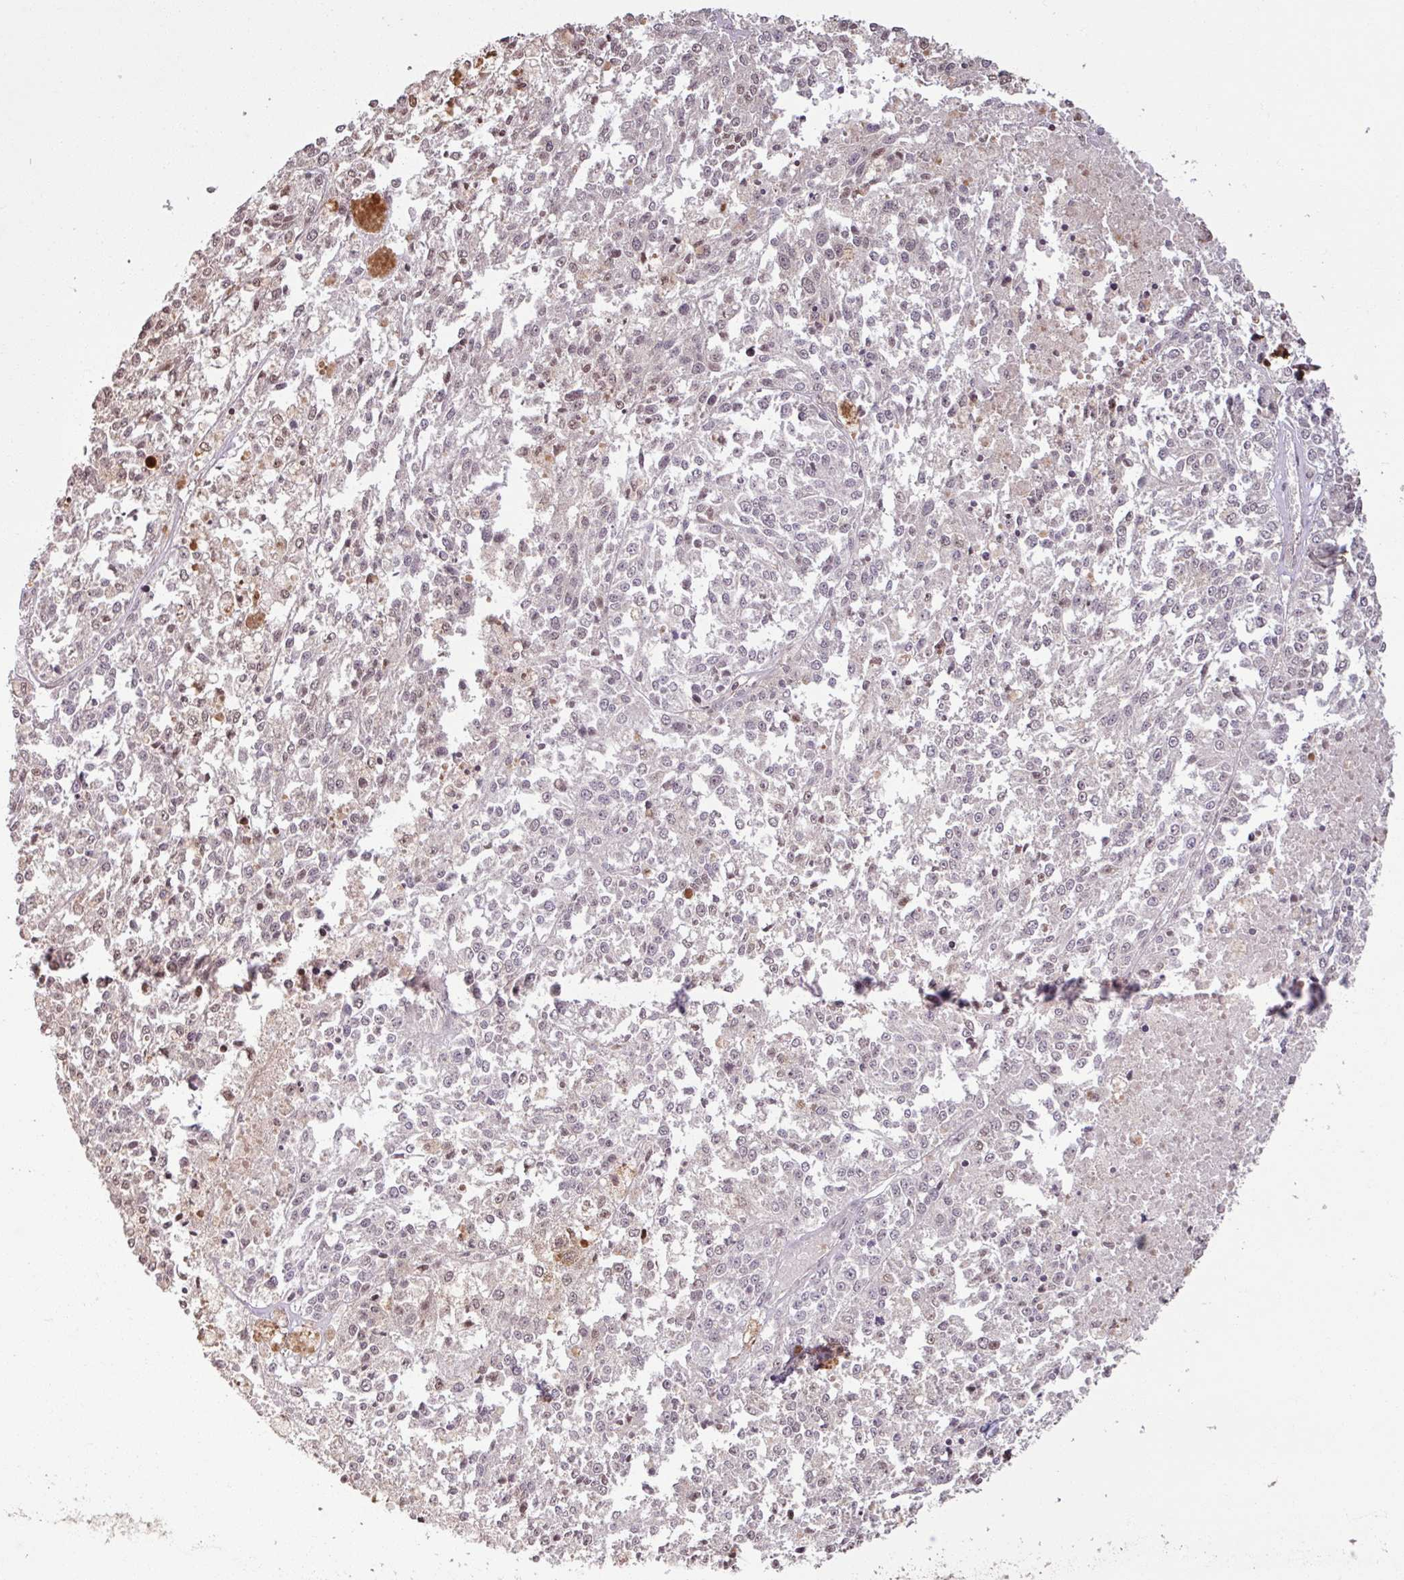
{"staining": {"intensity": "moderate", "quantity": "<25%", "location": "nuclear"}, "tissue": "melanoma", "cell_type": "Tumor cells", "image_type": "cancer", "snomed": [{"axis": "morphology", "description": "Malignant melanoma, NOS"}, {"axis": "topography", "description": "Skin"}], "caption": "This photomicrograph reveals malignant melanoma stained with immunohistochemistry (IHC) to label a protein in brown. The nuclear of tumor cells show moderate positivity for the protein. Nuclei are counter-stained blue.", "gene": "OR6B1", "patient": {"sex": "female", "age": 64}}